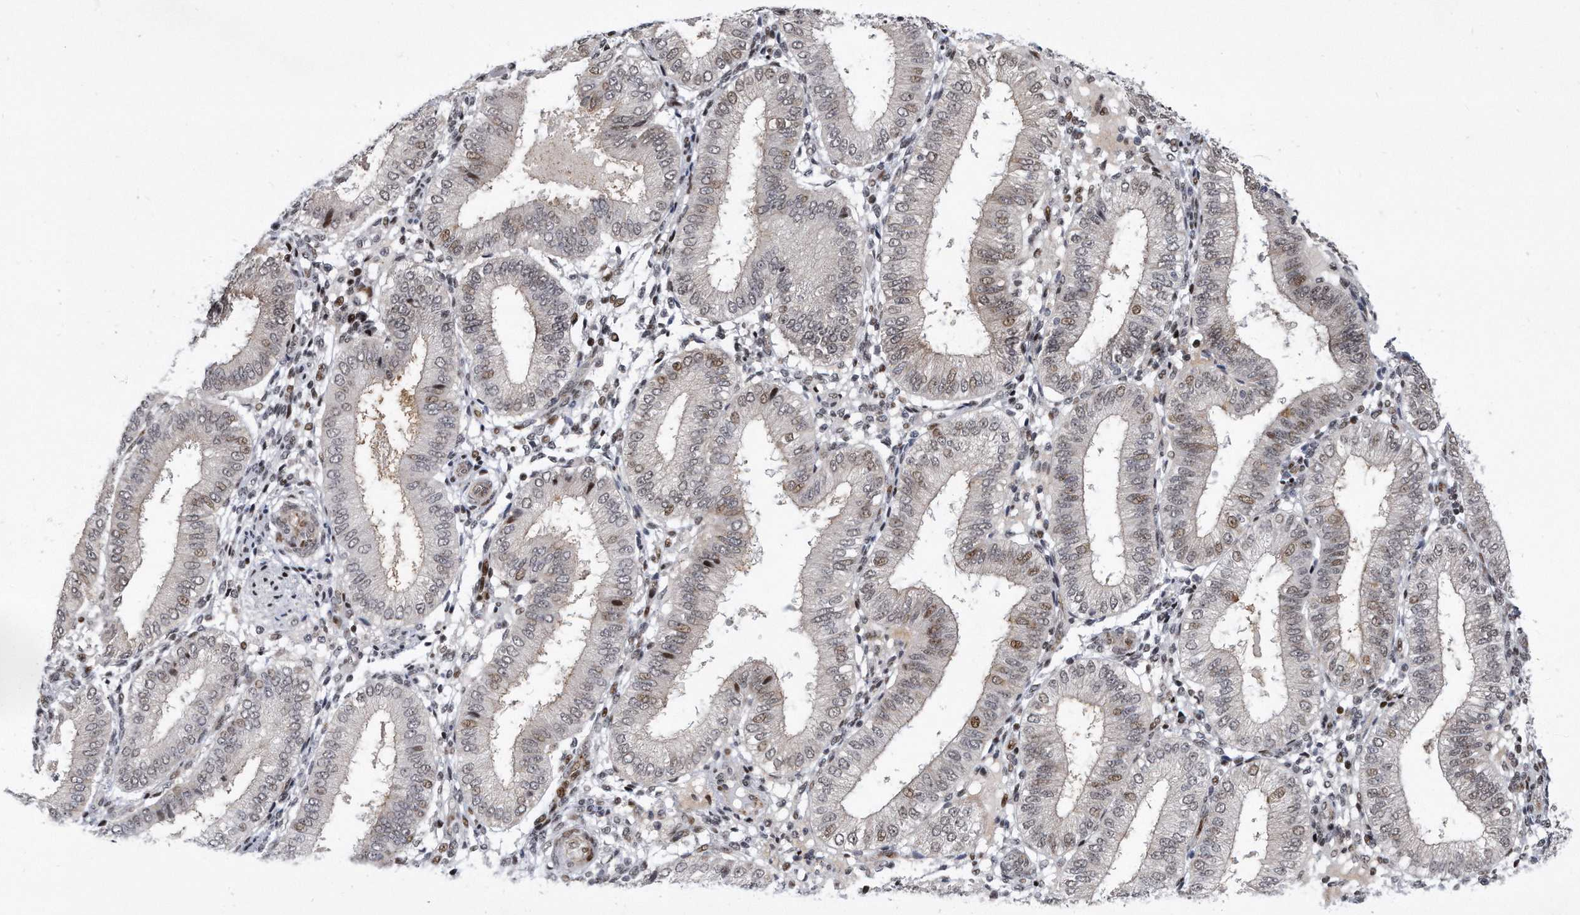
{"staining": {"intensity": "weak", "quantity": "<25%", "location": "nuclear"}, "tissue": "endometrium", "cell_type": "Cells in endometrial stroma", "image_type": "normal", "snomed": [{"axis": "morphology", "description": "Normal tissue, NOS"}, {"axis": "topography", "description": "Endometrium"}], "caption": "This image is of unremarkable endometrium stained with IHC to label a protein in brown with the nuclei are counter-stained blue. There is no expression in cells in endometrial stroma.", "gene": "PGBD2", "patient": {"sex": "female", "age": 39}}